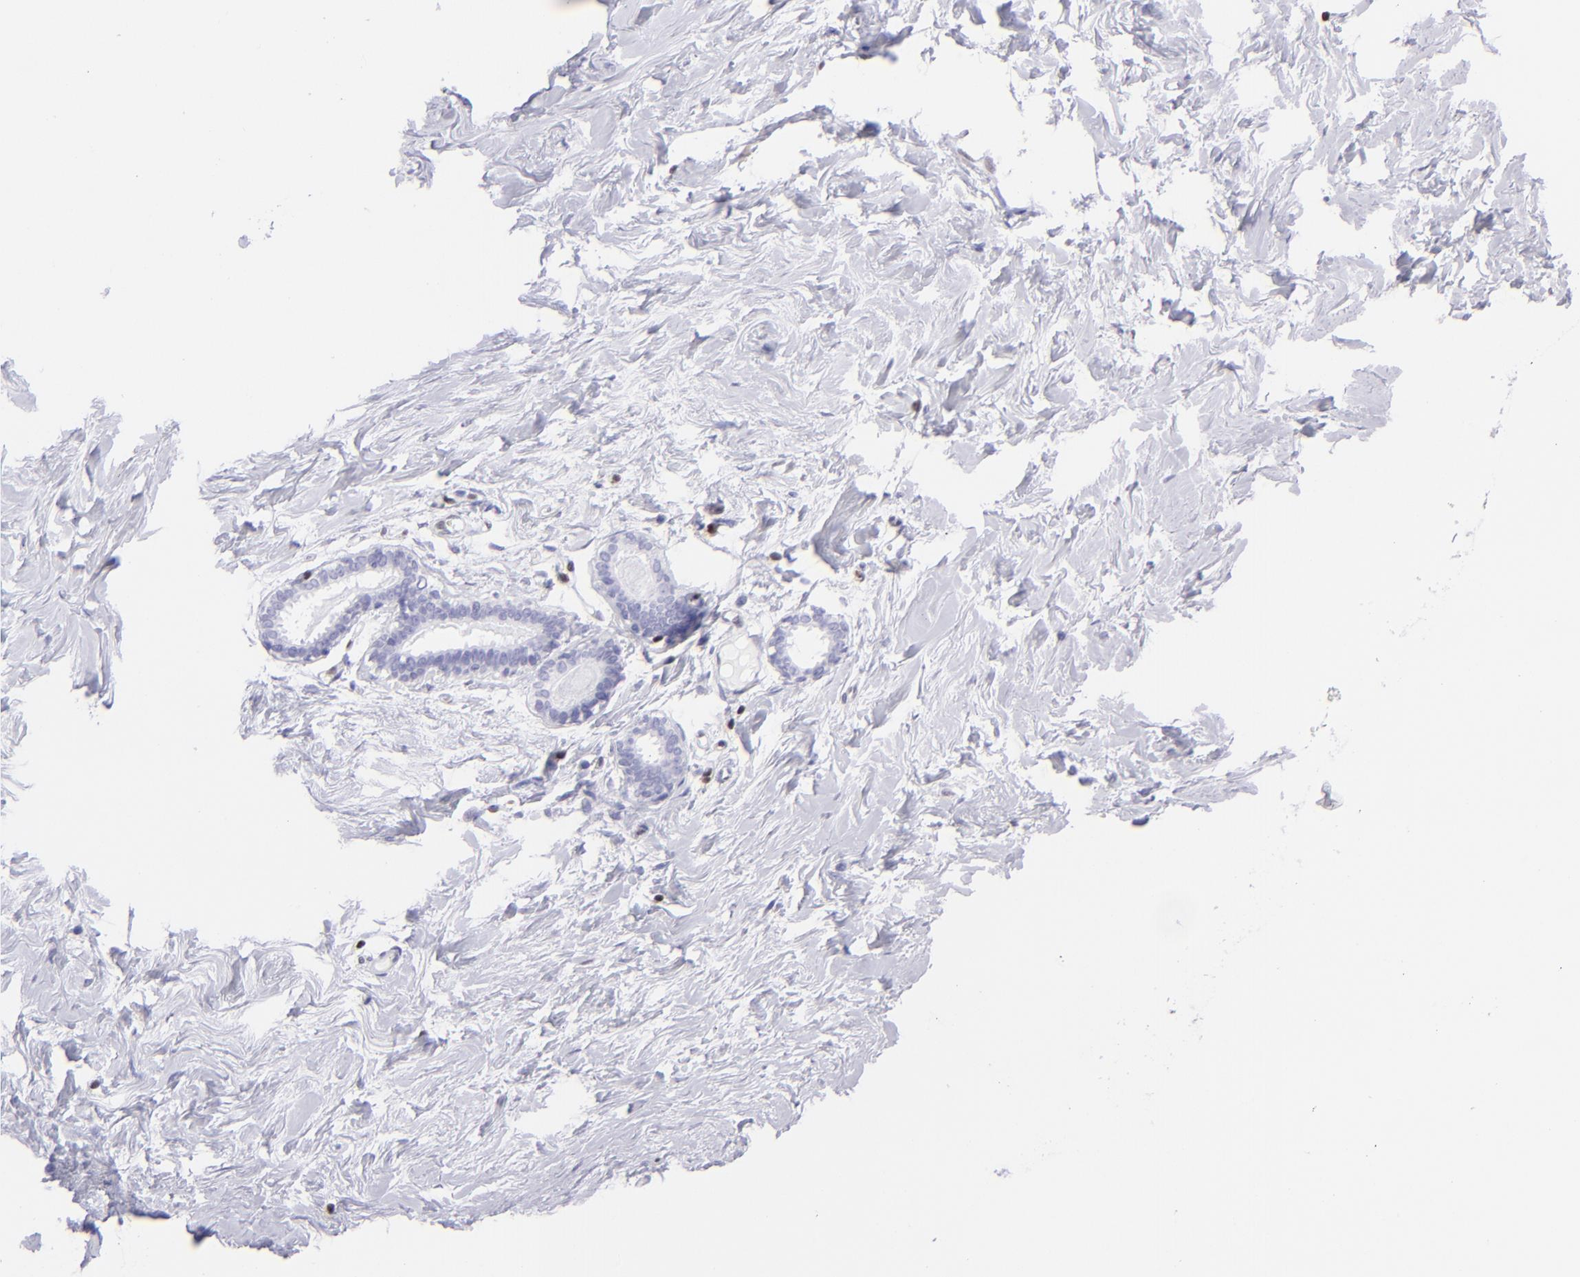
{"staining": {"intensity": "negative", "quantity": "none", "location": "none"}, "tissue": "breast", "cell_type": "Adipocytes", "image_type": "normal", "snomed": [{"axis": "morphology", "description": "Normal tissue, NOS"}, {"axis": "topography", "description": "Breast"}], "caption": "Immunohistochemistry of unremarkable breast displays no staining in adipocytes.", "gene": "ETS1", "patient": {"sex": "female", "age": 23}}